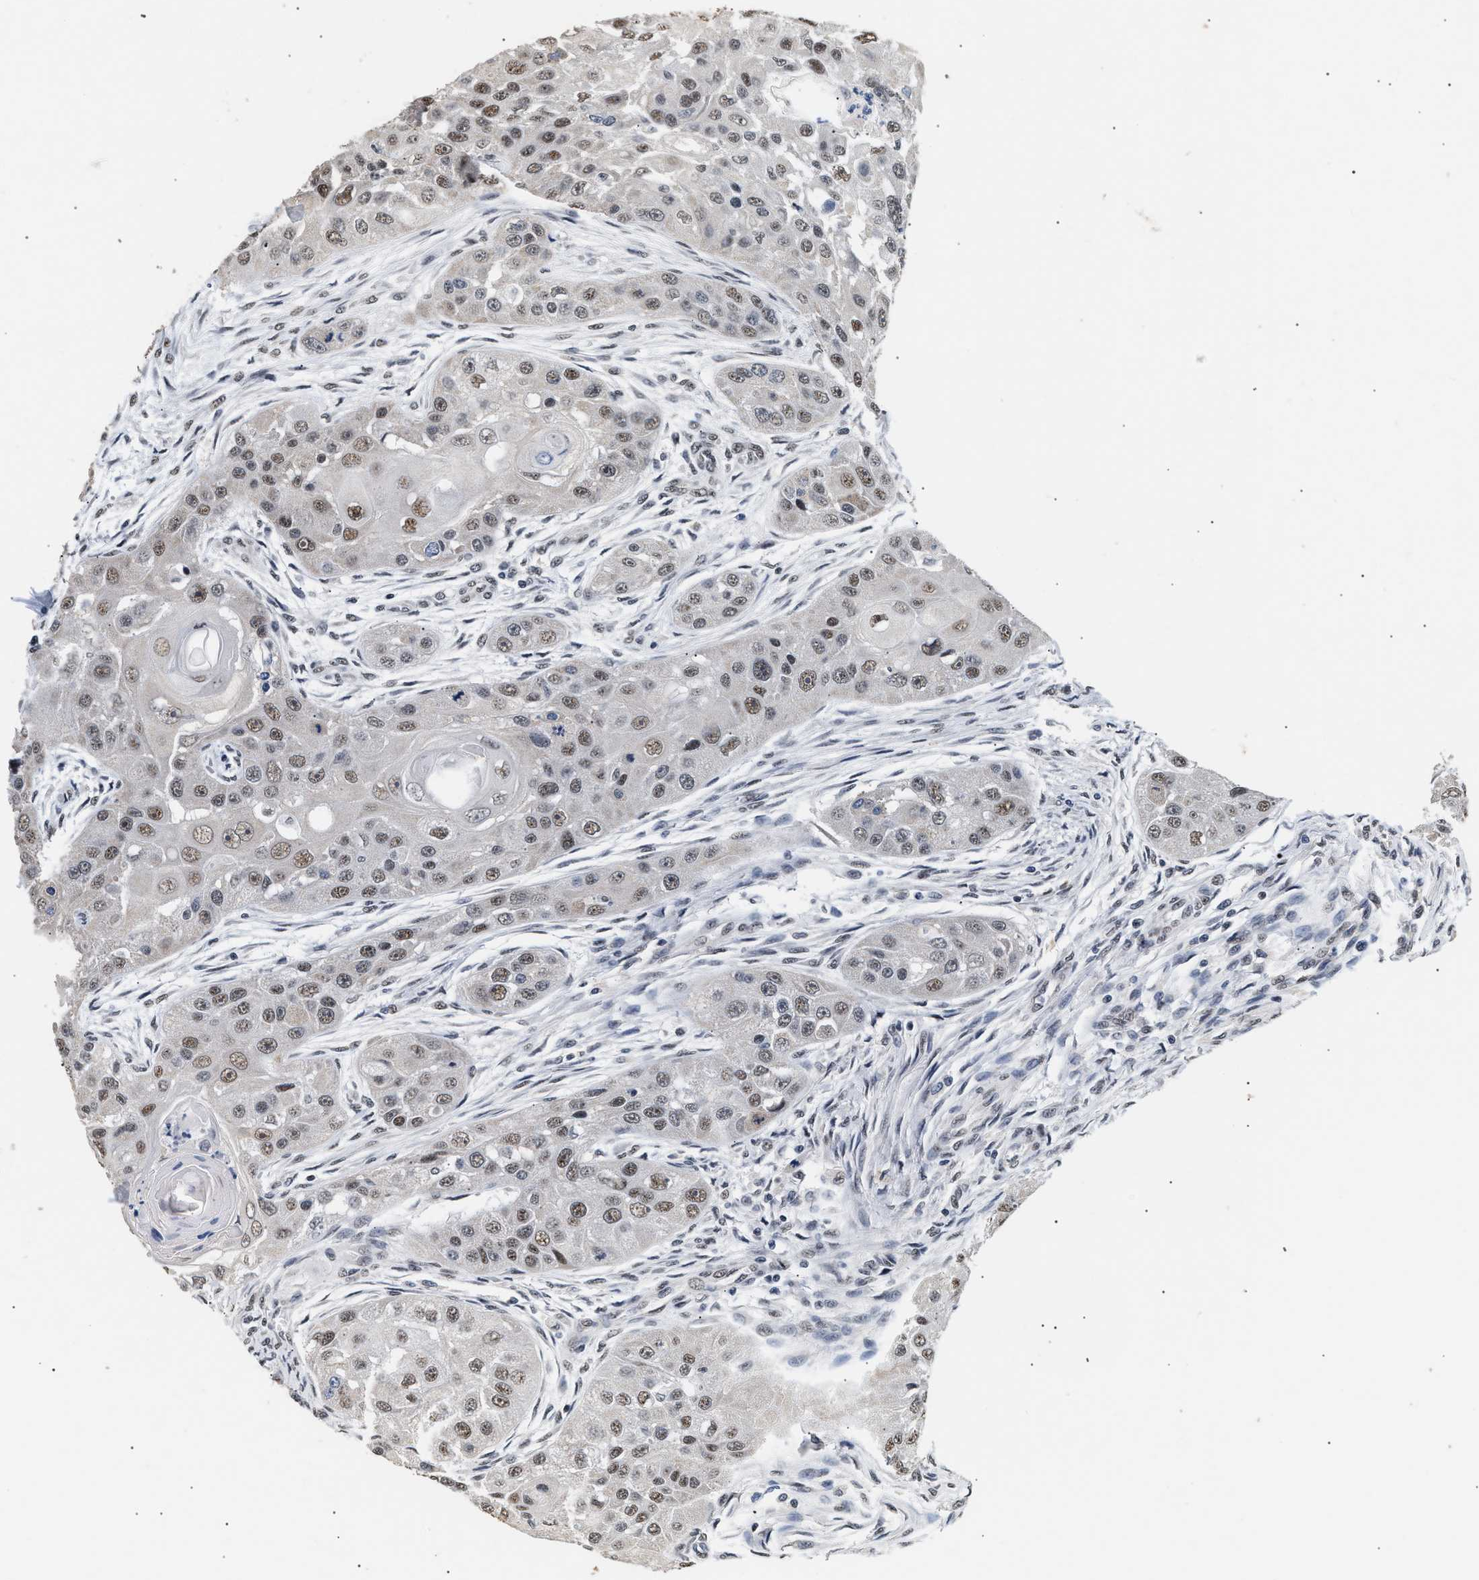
{"staining": {"intensity": "weak", "quantity": ">75%", "location": "nuclear"}, "tissue": "head and neck cancer", "cell_type": "Tumor cells", "image_type": "cancer", "snomed": [{"axis": "morphology", "description": "Normal tissue, NOS"}, {"axis": "morphology", "description": "Squamous cell carcinoma, NOS"}, {"axis": "topography", "description": "Skeletal muscle"}, {"axis": "topography", "description": "Head-Neck"}], "caption": "Head and neck squamous cell carcinoma tissue displays weak nuclear staining in approximately >75% of tumor cells", "gene": "THOC1", "patient": {"sex": "male", "age": 51}}